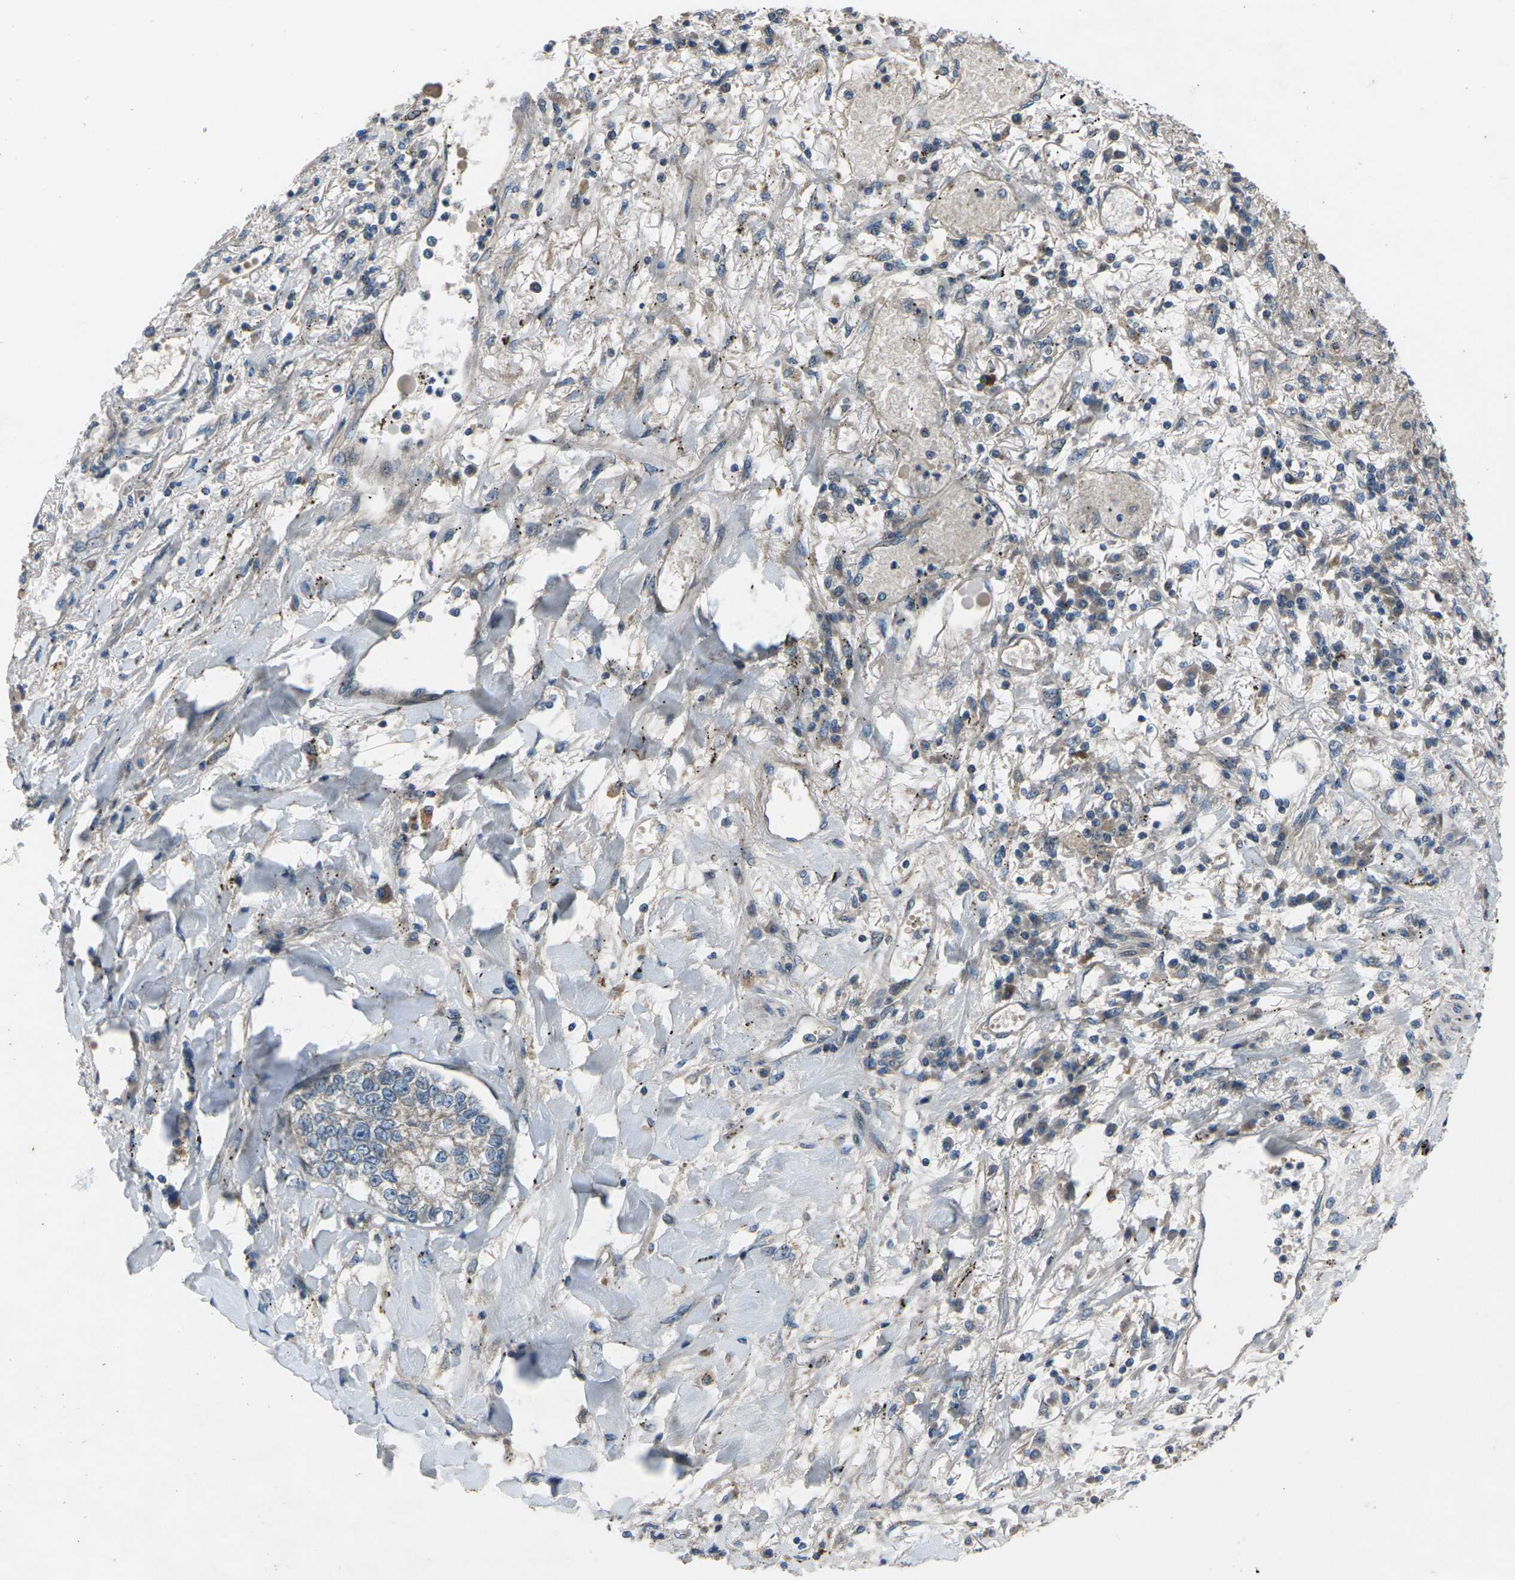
{"staining": {"intensity": "weak", "quantity": "<25%", "location": "cytoplasmic/membranous"}, "tissue": "lung cancer", "cell_type": "Tumor cells", "image_type": "cancer", "snomed": [{"axis": "morphology", "description": "Adenocarcinoma, NOS"}, {"axis": "topography", "description": "Lung"}], "caption": "DAB immunohistochemical staining of lung cancer reveals no significant expression in tumor cells.", "gene": "EDNRA", "patient": {"sex": "male", "age": 49}}